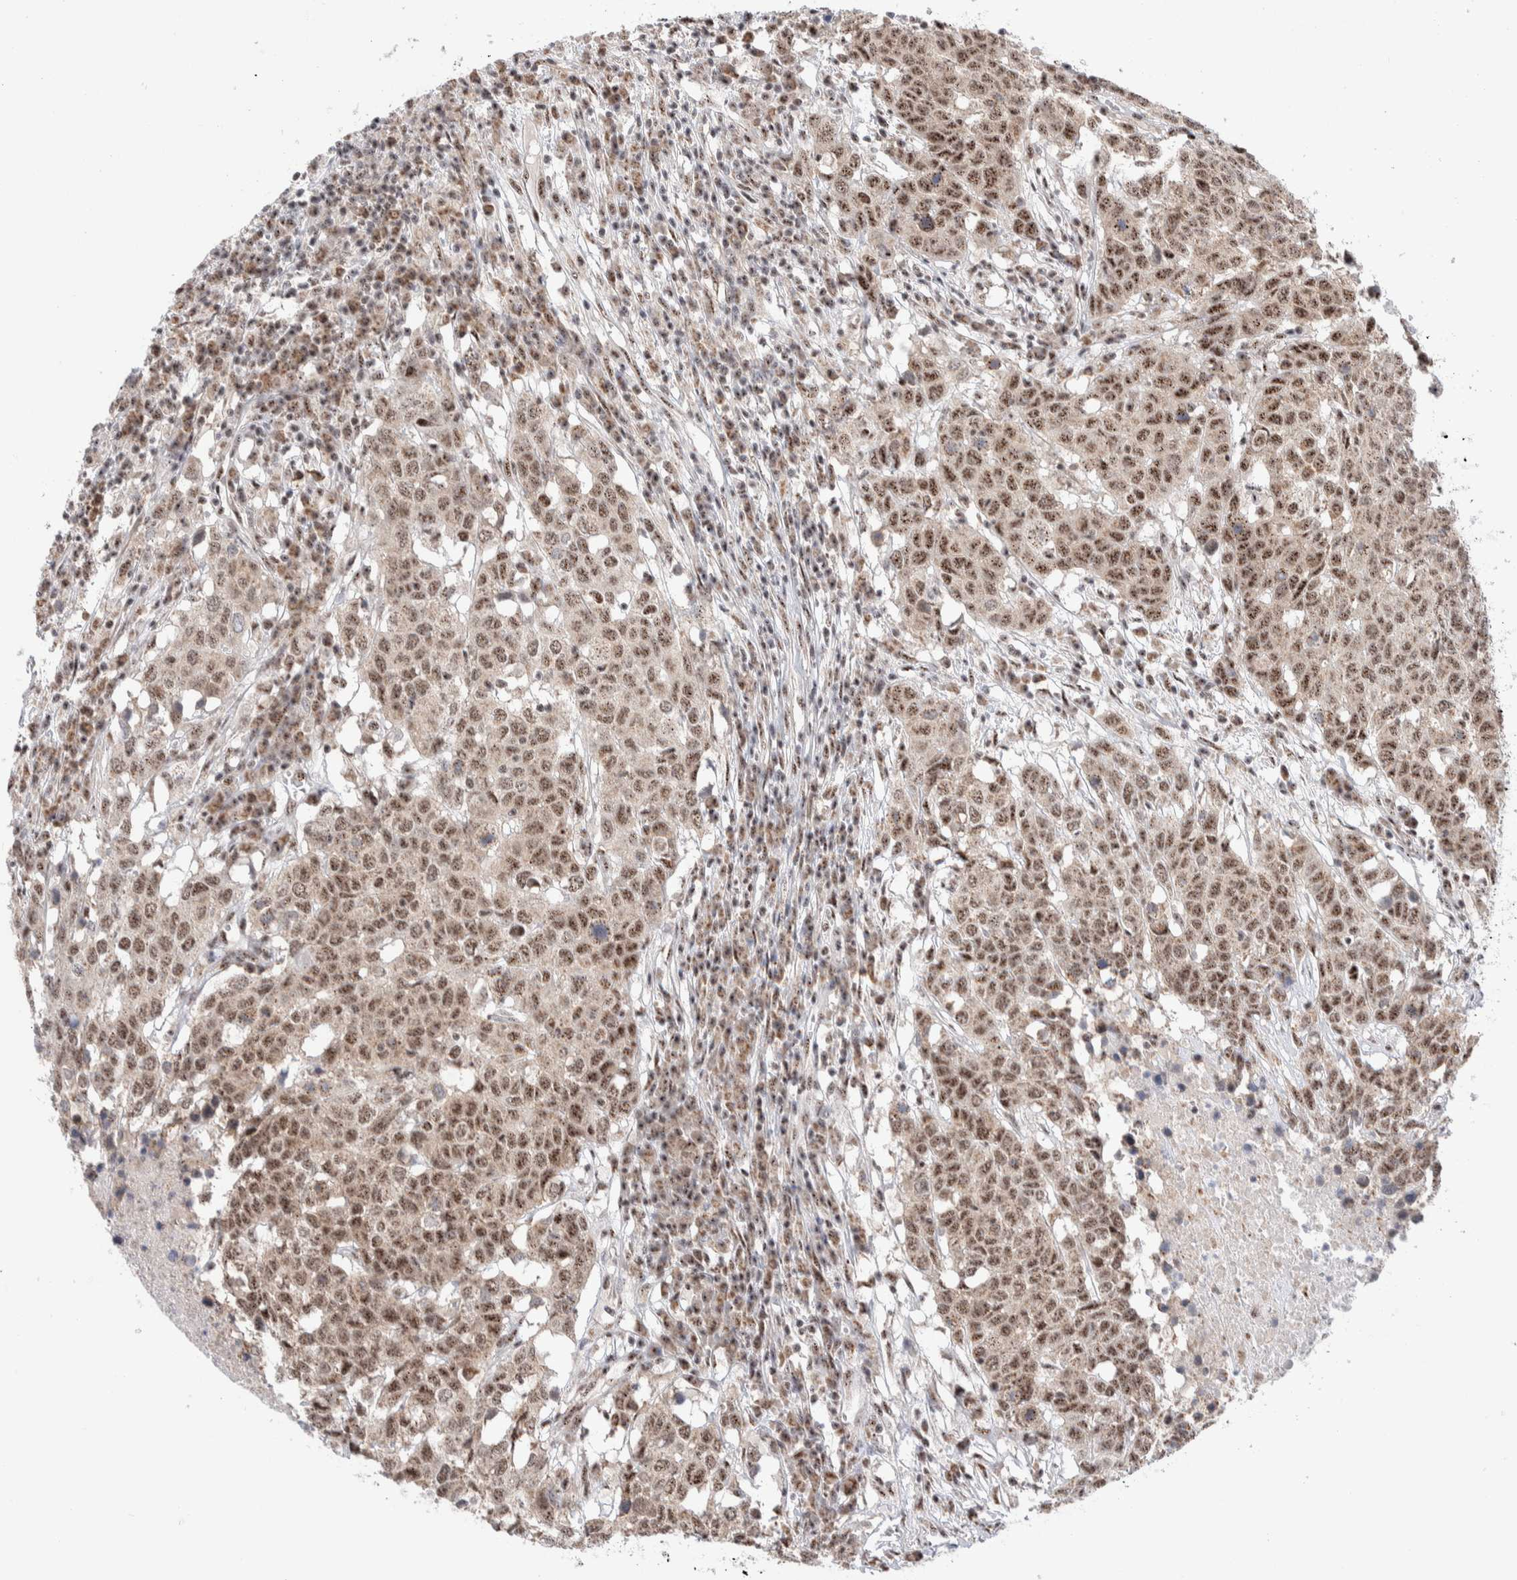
{"staining": {"intensity": "moderate", "quantity": ">75%", "location": "nuclear"}, "tissue": "head and neck cancer", "cell_type": "Tumor cells", "image_type": "cancer", "snomed": [{"axis": "morphology", "description": "Squamous cell carcinoma, NOS"}, {"axis": "topography", "description": "Head-Neck"}], "caption": "Immunohistochemical staining of human head and neck squamous cell carcinoma displays moderate nuclear protein staining in approximately >75% of tumor cells.", "gene": "ZNF695", "patient": {"sex": "male", "age": 66}}